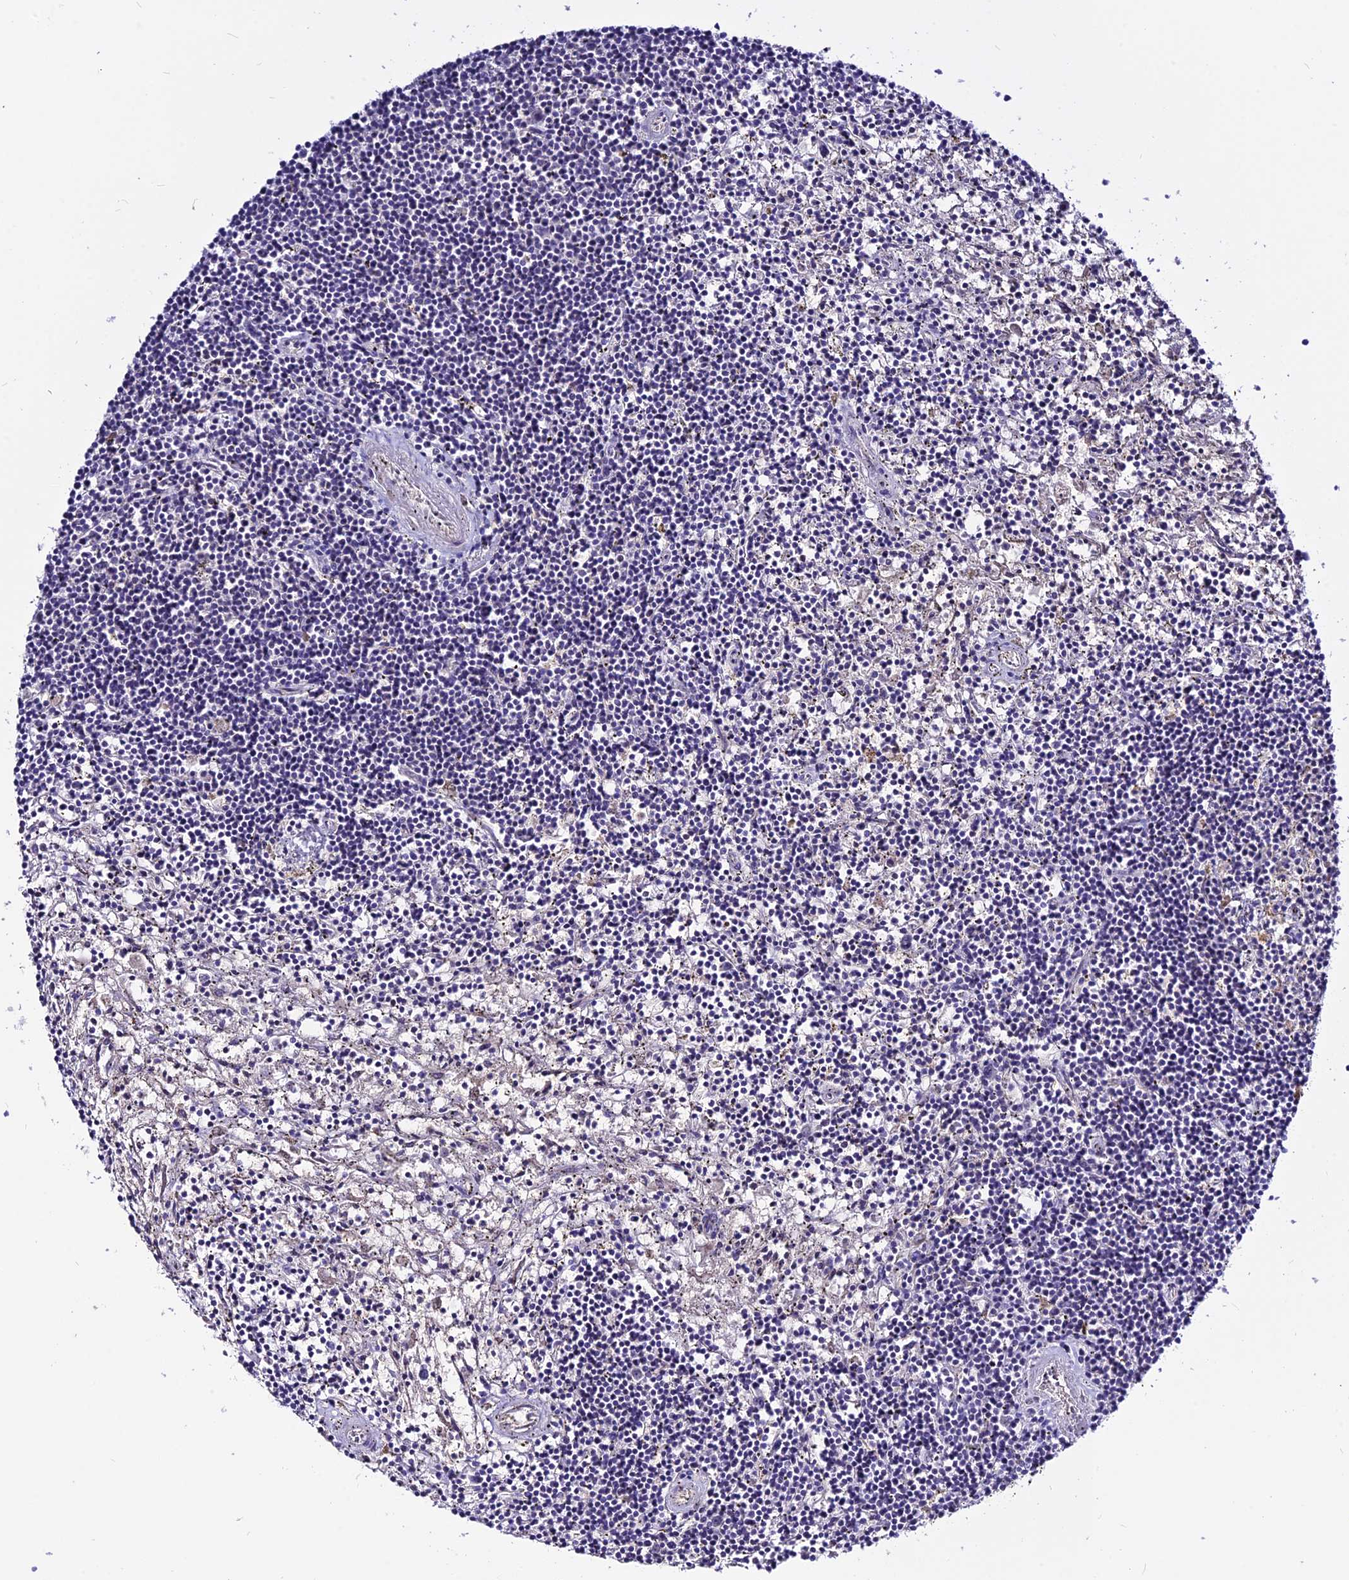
{"staining": {"intensity": "negative", "quantity": "none", "location": "none"}, "tissue": "lymphoma", "cell_type": "Tumor cells", "image_type": "cancer", "snomed": [{"axis": "morphology", "description": "Malignant lymphoma, non-Hodgkin's type, Low grade"}, {"axis": "topography", "description": "Spleen"}], "caption": "Tumor cells show no significant protein expression in lymphoma.", "gene": "CZIB", "patient": {"sex": "male", "age": 76}}